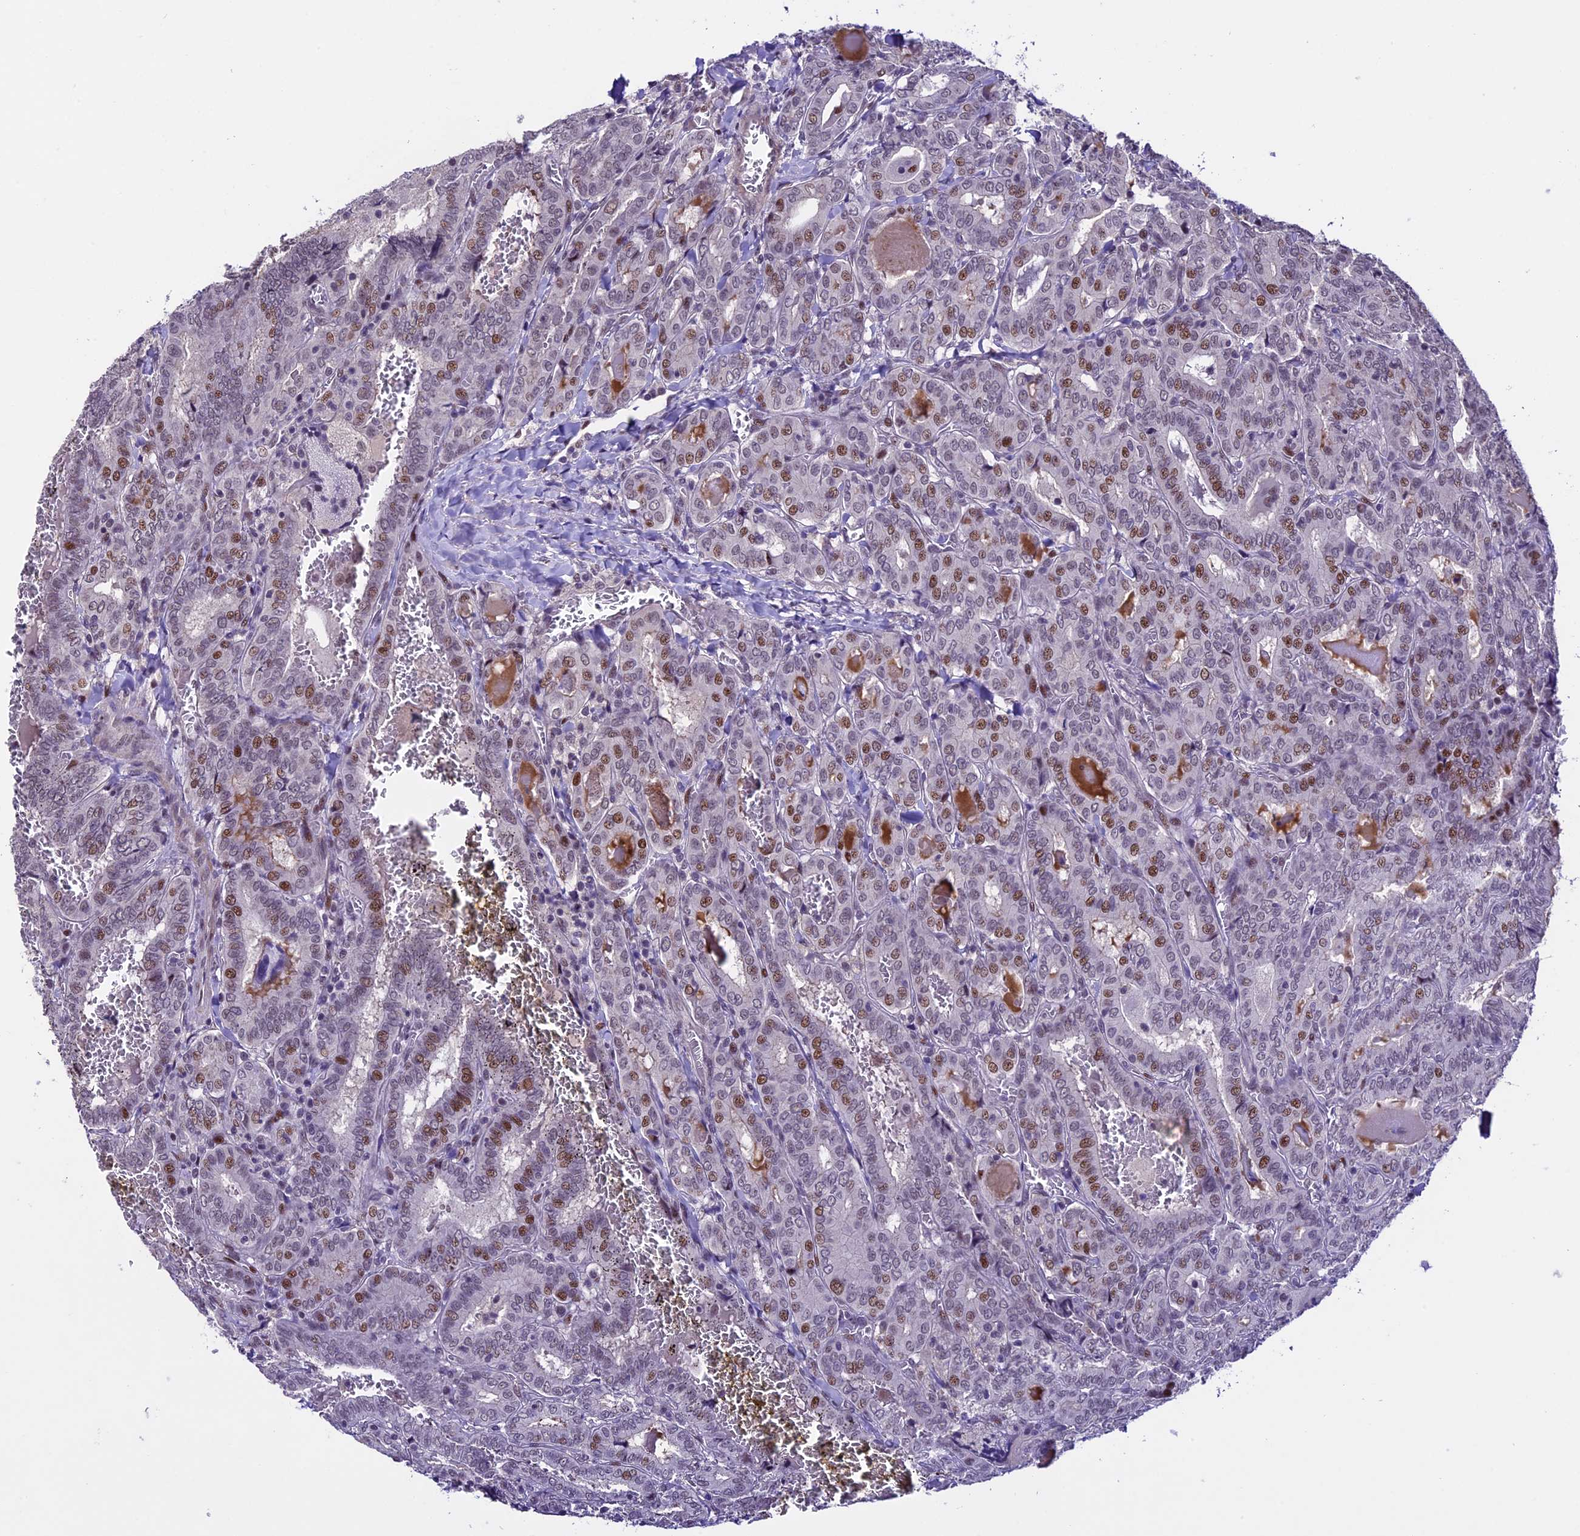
{"staining": {"intensity": "moderate", "quantity": "25%-75%", "location": "nuclear"}, "tissue": "thyroid cancer", "cell_type": "Tumor cells", "image_type": "cancer", "snomed": [{"axis": "morphology", "description": "Papillary adenocarcinoma, NOS"}, {"axis": "topography", "description": "Thyroid gland"}], "caption": "A high-resolution photomicrograph shows immunohistochemistry (IHC) staining of thyroid cancer, which displays moderate nuclear expression in approximately 25%-75% of tumor cells.", "gene": "TCP11L2", "patient": {"sex": "female", "age": 72}}